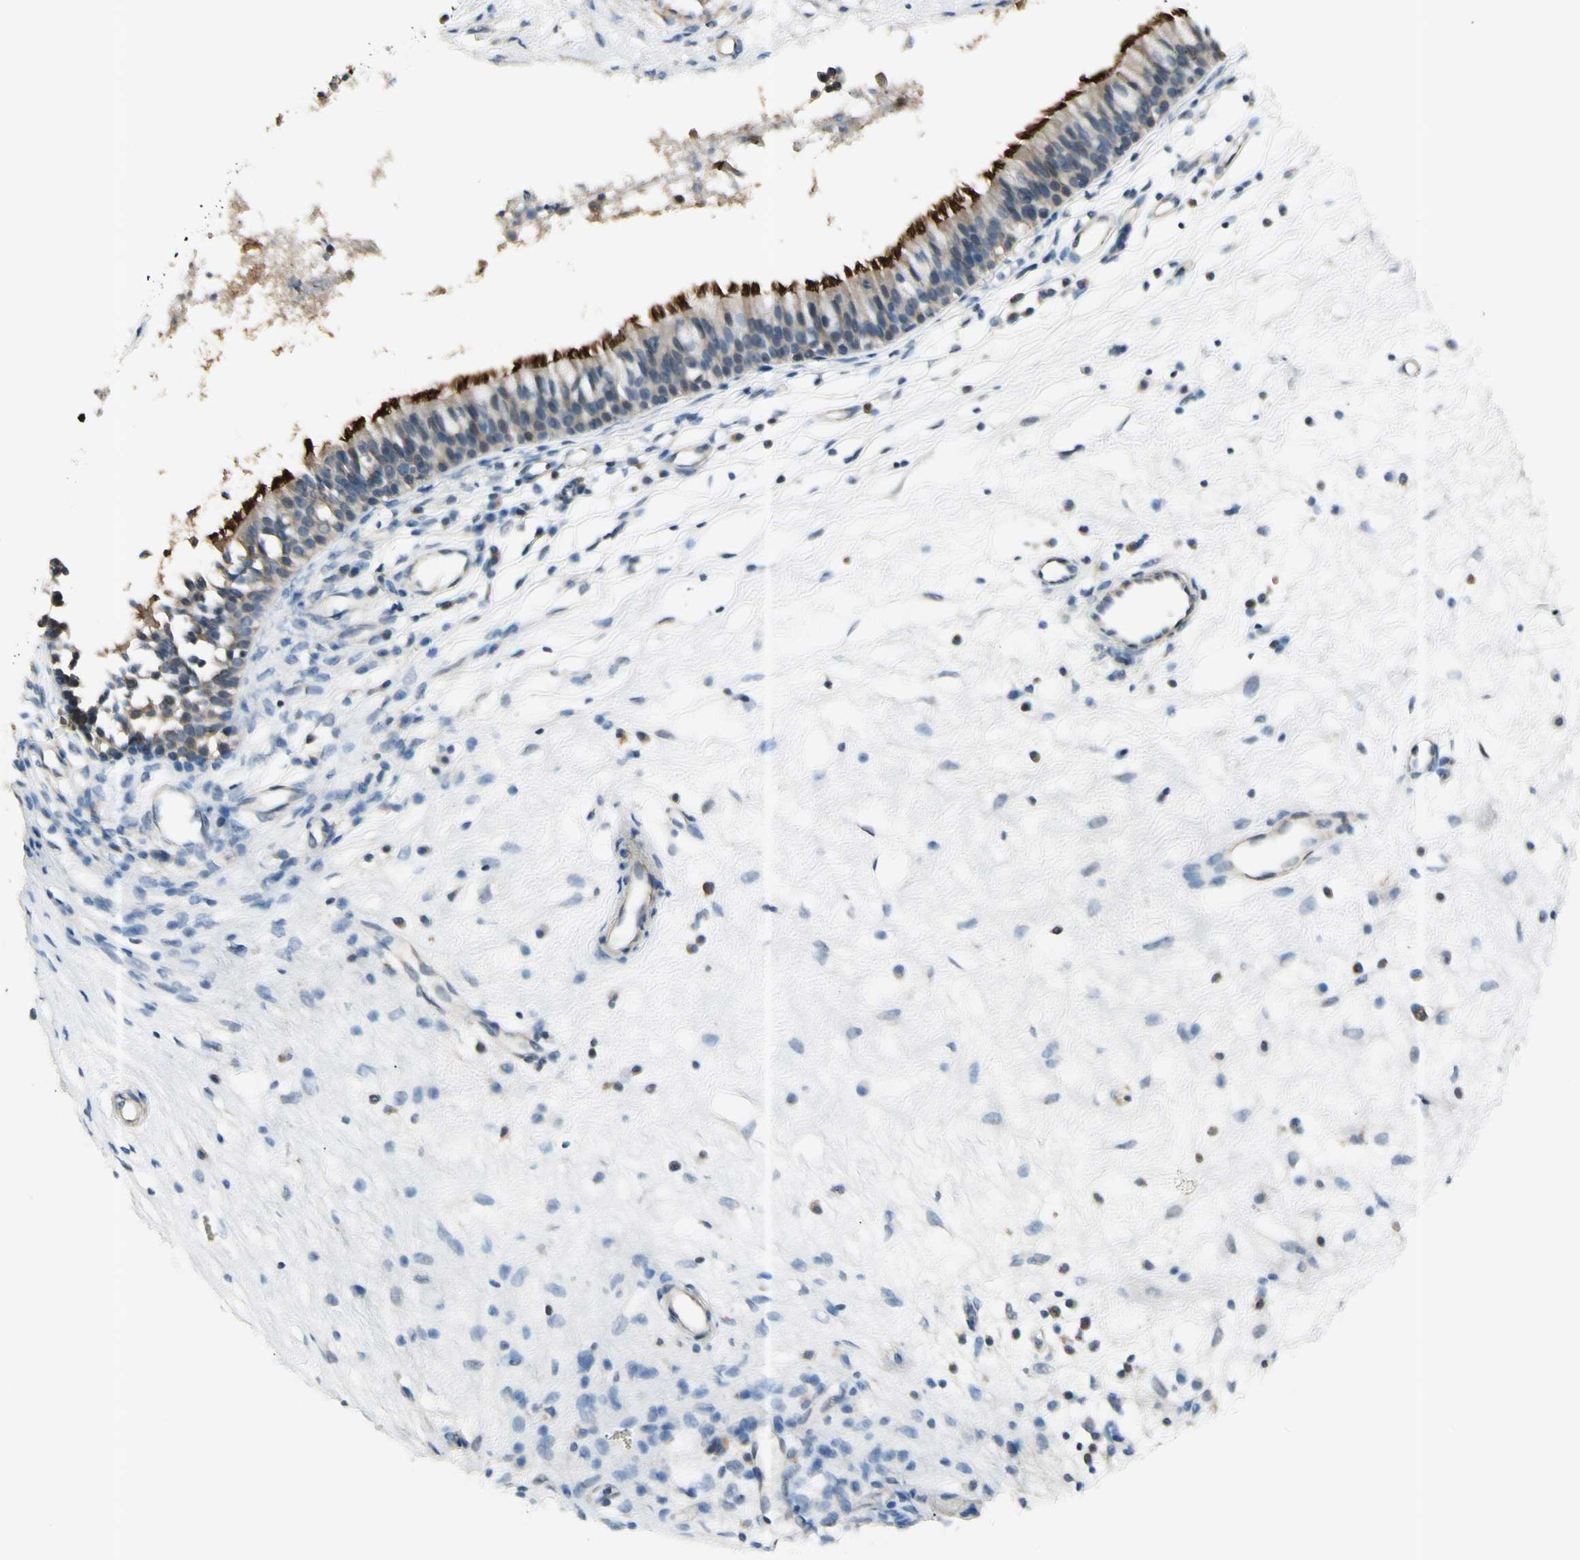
{"staining": {"intensity": "strong", "quantity": "25%-75%", "location": "cytoplasmic/membranous"}, "tissue": "nasopharynx", "cell_type": "Respiratory epithelial cells", "image_type": "normal", "snomed": [{"axis": "morphology", "description": "Normal tissue, NOS"}, {"axis": "topography", "description": "Nasopharynx"}], "caption": "Nasopharynx stained with a protein marker demonstrates strong staining in respiratory epithelial cells.", "gene": "CYP2E1", "patient": {"sex": "male", "age": 21}}